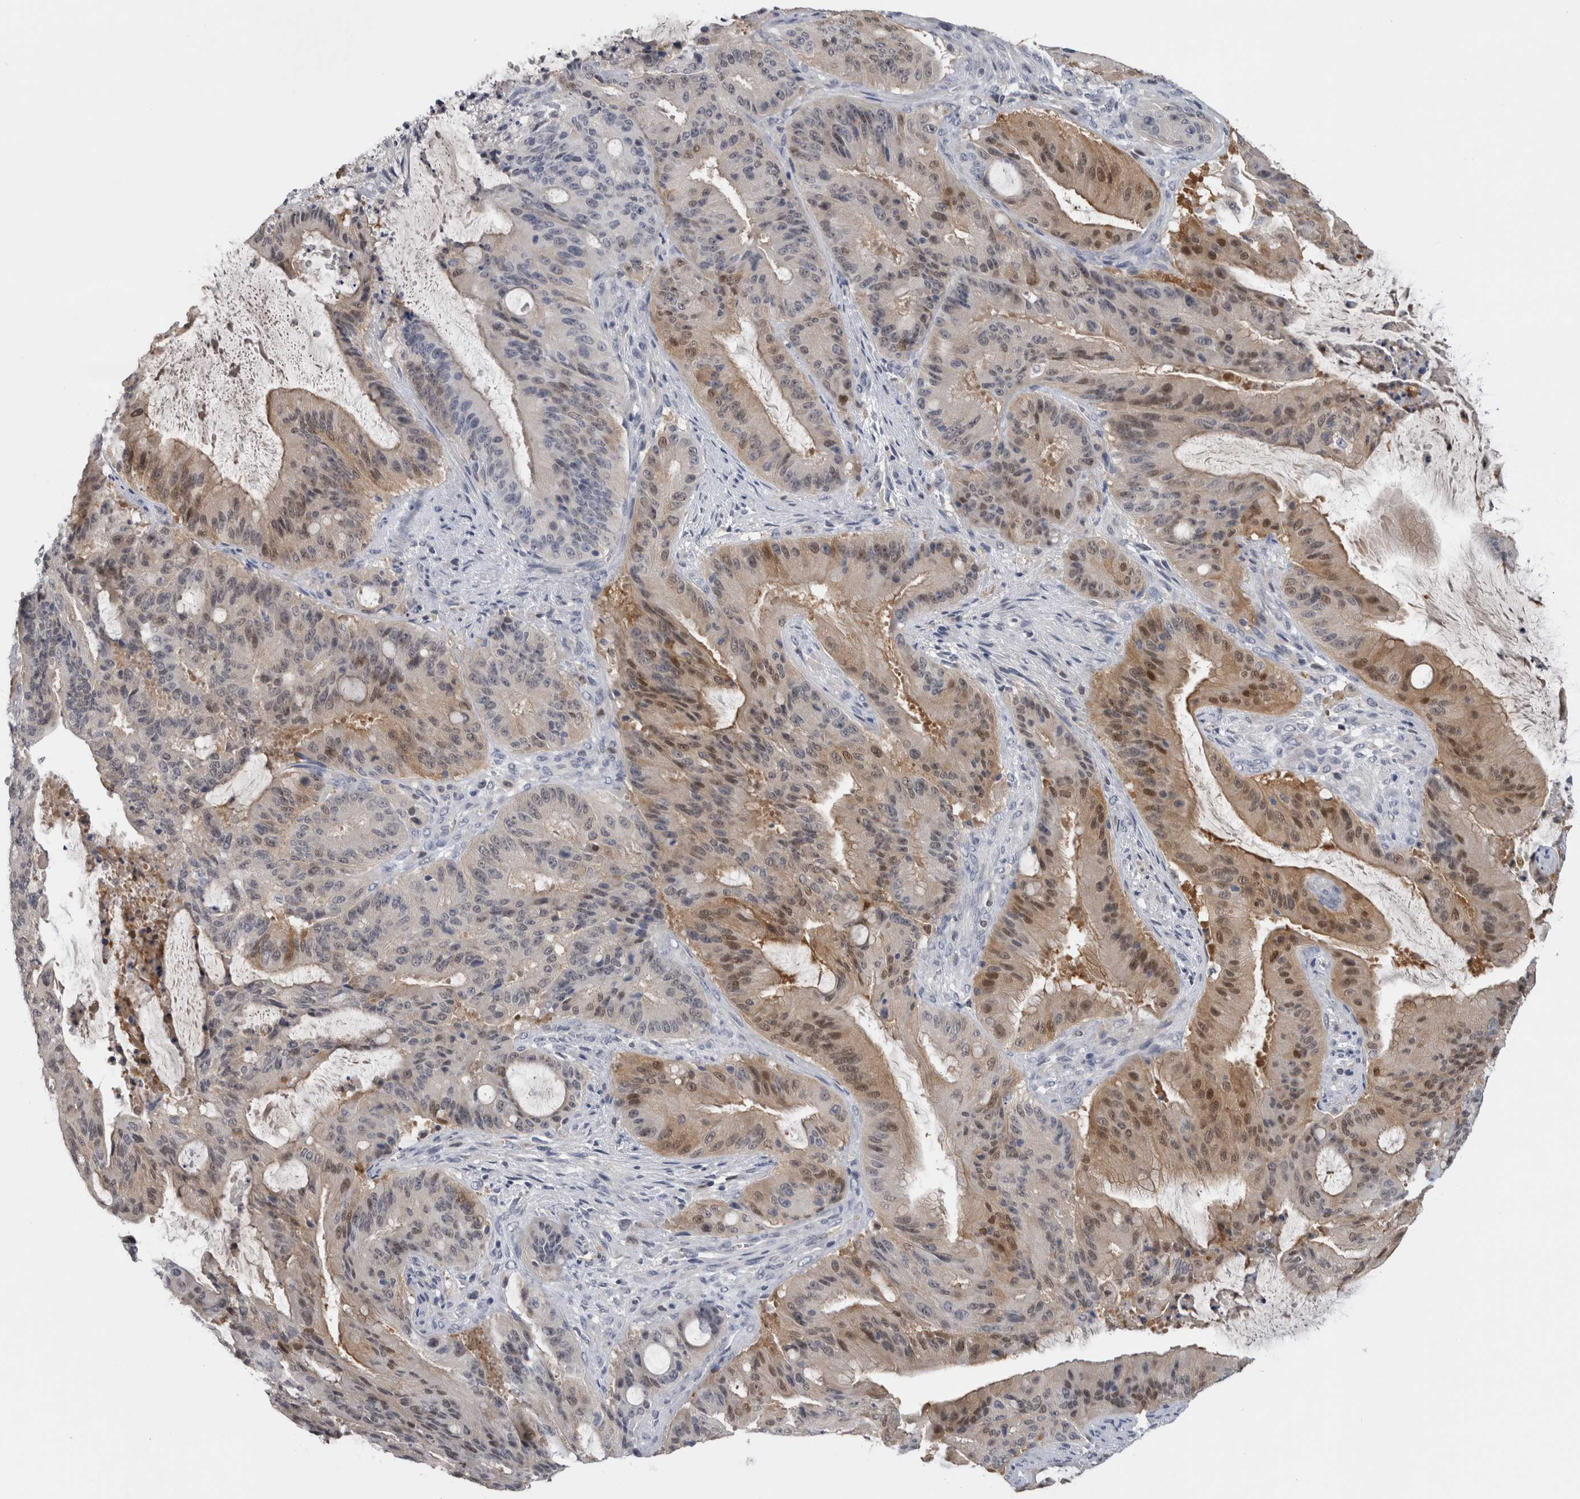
{"staining": {"intensity": "moderate", "quantity": "25%-75%", "location": "cytoplasmic/membranous,nuclear"}, "tissue": "liver cancer", "cell_type": "Tumor cells", "image_type": "cancer", "snomed": [{"axis": "morphology", "description": "Normal tissue, NOS"}, {"axis": "morphology", "description": "Cholangiocarcinoma"}, {"axis": "topography", "description": "Liver"}, {"axis": "topography", "description": "Peripheral nerve tissue"}], "caption": "Liver cancer tissue demonstrates moderate cytoplasmic/membranous and nuclear positivity in approximately 25%-75% of tumor cells", "gene": "NAPRT", "patient": {"sex": "female", "age": 73}}